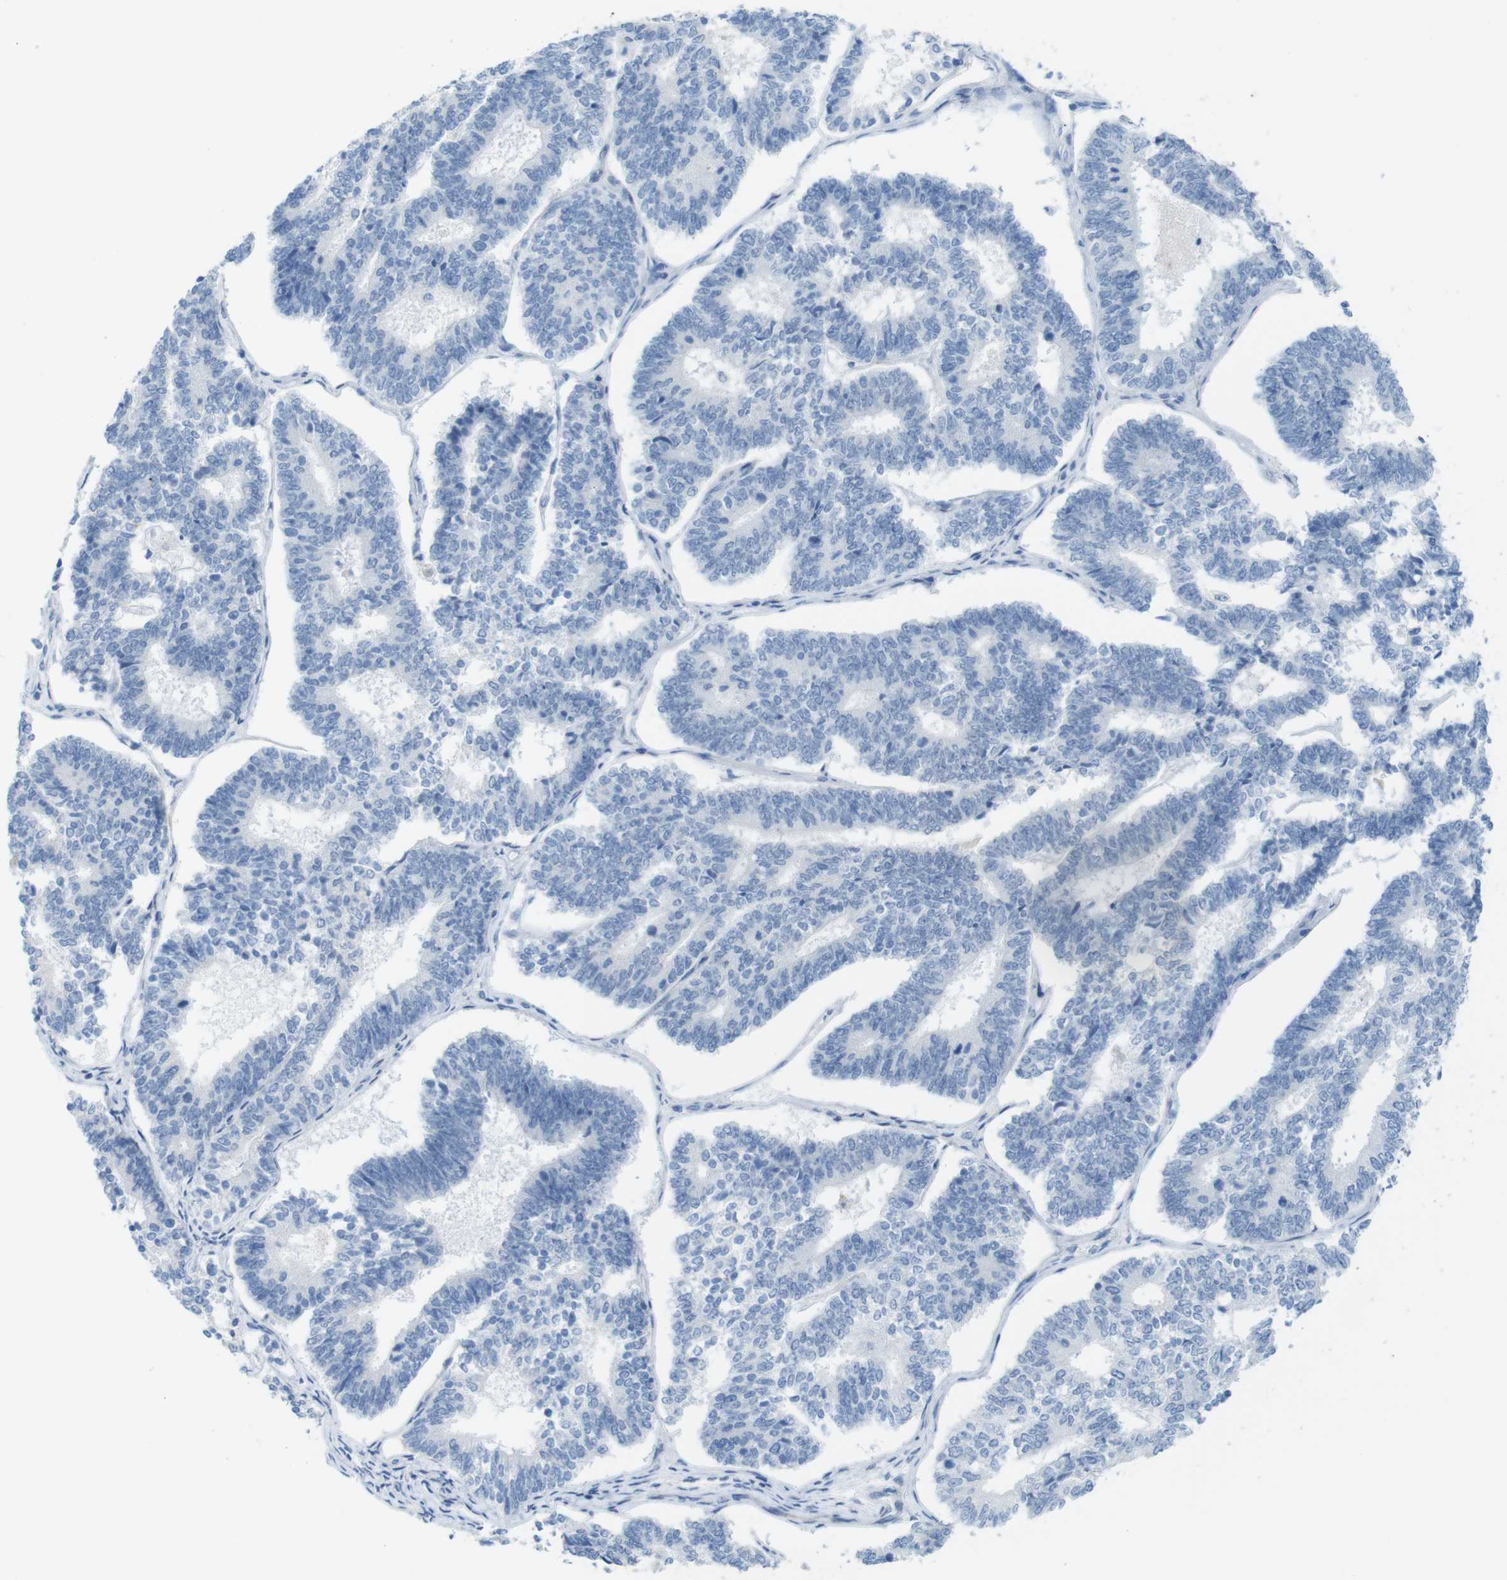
{"staining": {"intensity": "negative", "quantity": "none", "location": "none"}, "tissue": "endometrial cancer", "cell_type": "Tumor cells", "image_type": "cancer", "snomed": [{"axis": "morphology", "description": "Adenocarcinoma, NOS"}, {"axis": "topography", "description": "Endometrium"}], "caption": "A high-resolution histopathology image shows IHC staining of endometrial adenocarcinoma, which shows no significant positivity in tumor cells.", "gene": "OPN1SW", "patient": {"sex": "female", "age": 70}}